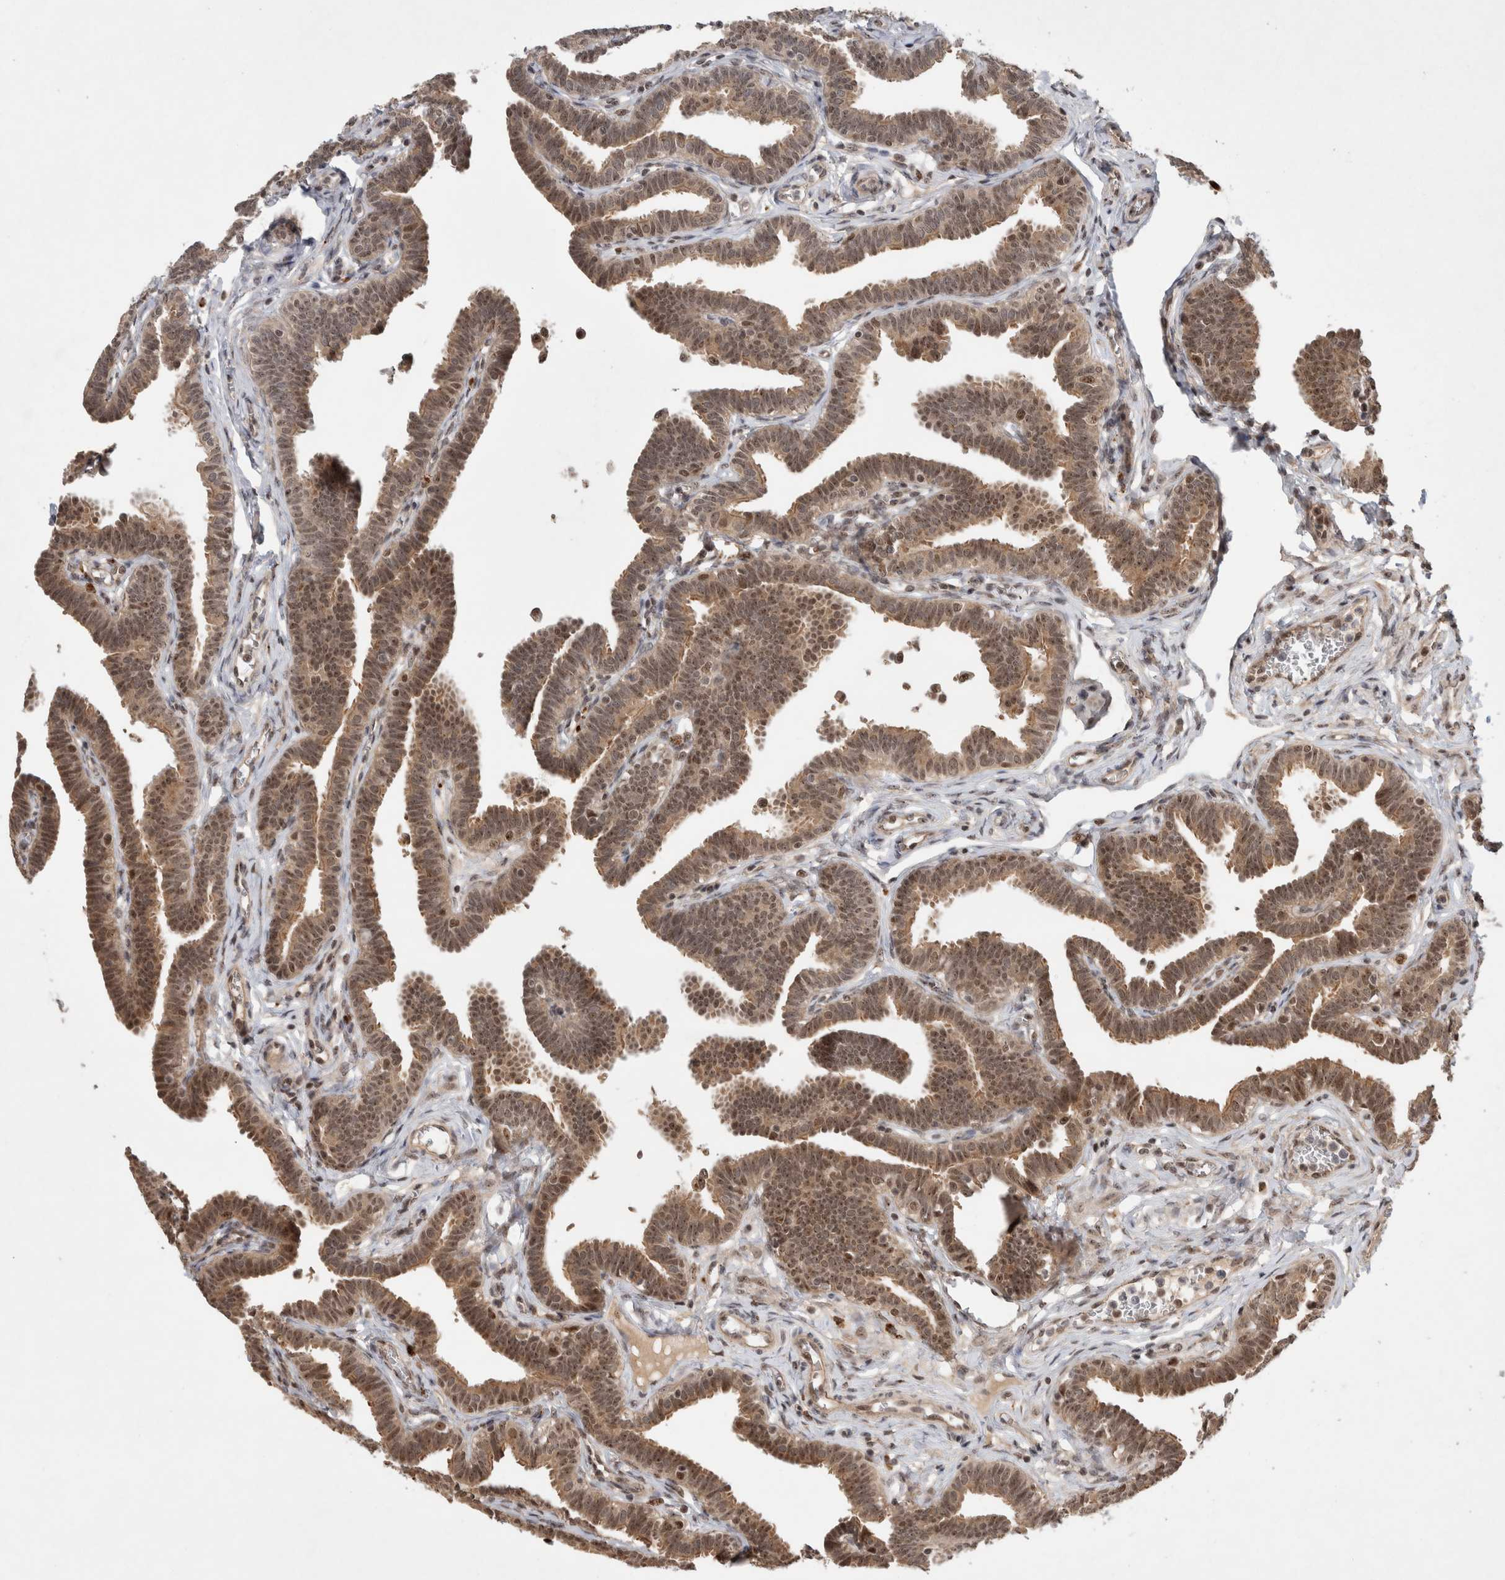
{"staining": {"intensity": "moderate", "quantity": ">75%", "location": "cytoplasmic/membranous,nuclear"}, "tissue": "fallopian tube", "cell_type": "Glandular cells", "image_type": "normal", "snomed": [{"axis": "morphology", "description": "Normal tissue, NOS"}, {"axis": "topography", "description": "Fallopian tube"}, {"axis": "topography", "description": "Ovary"}], "caption": "The image exhibits a brown stain indicating the presence of a protein in the cytoplasmic/membranous,nuclear of glandular cells in fallopian tube.", "gene": "MPHOSPH6", "patient": {"sex": "female", "age": 23}}